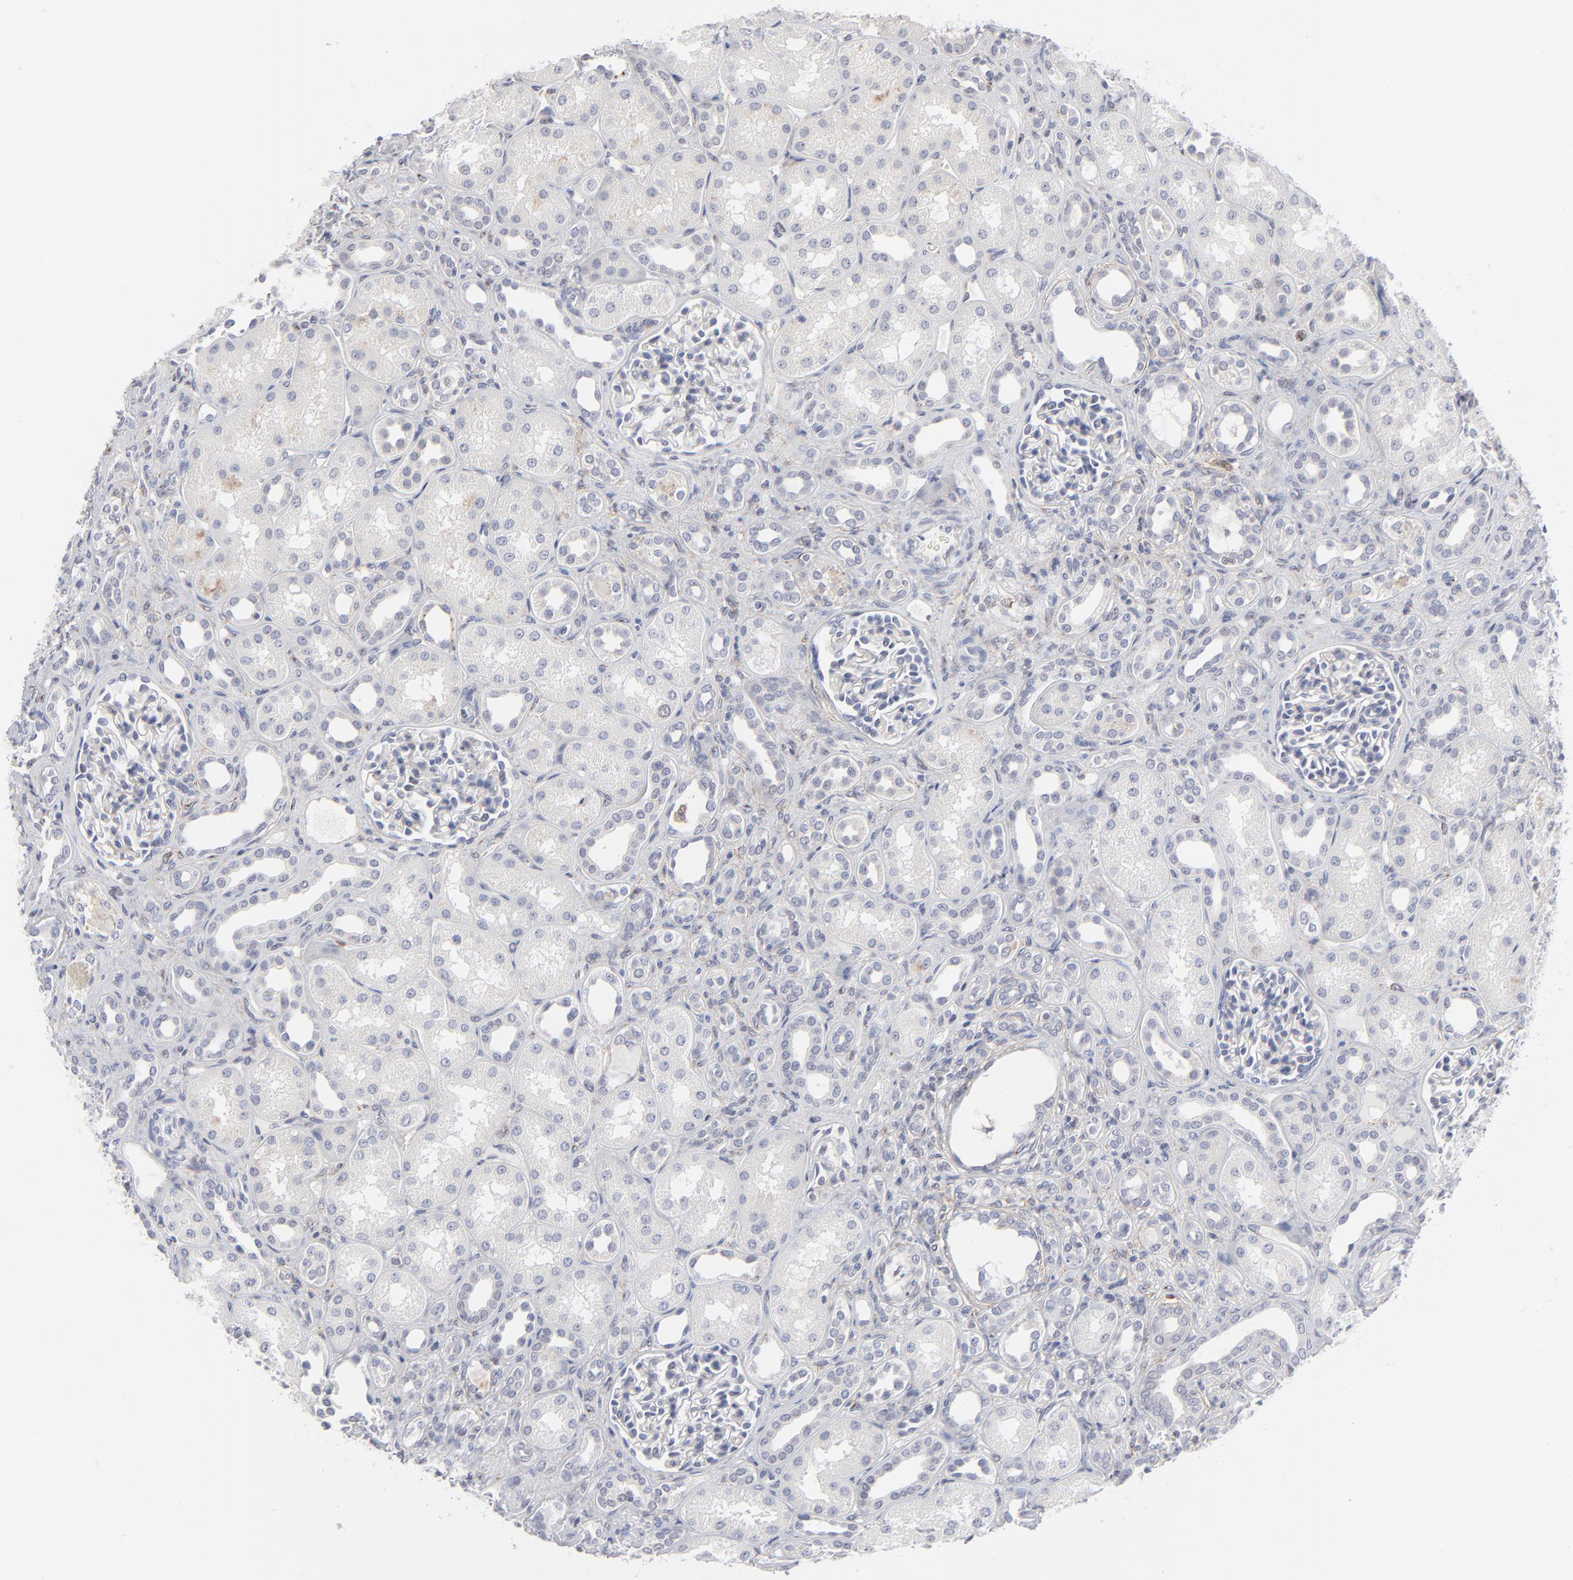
{"staining": {"intensity": "negative", "quantity": "none", "location": "none"}, "tissue": "kidney", "cell_type": "Cells in glomeruli", "image_type": "normal", "snomed": [{"axis": "morphology", "description": "Normal tissue, NOS"}, {"axis": "topography", "description": "Kidney"}], "caption": "The image displays no staining of cells in glomeruli in benign kidney. Nuclei are stained in blue.", "gene": "AURKA", "patient": {"sex": "male", "age": 7}}